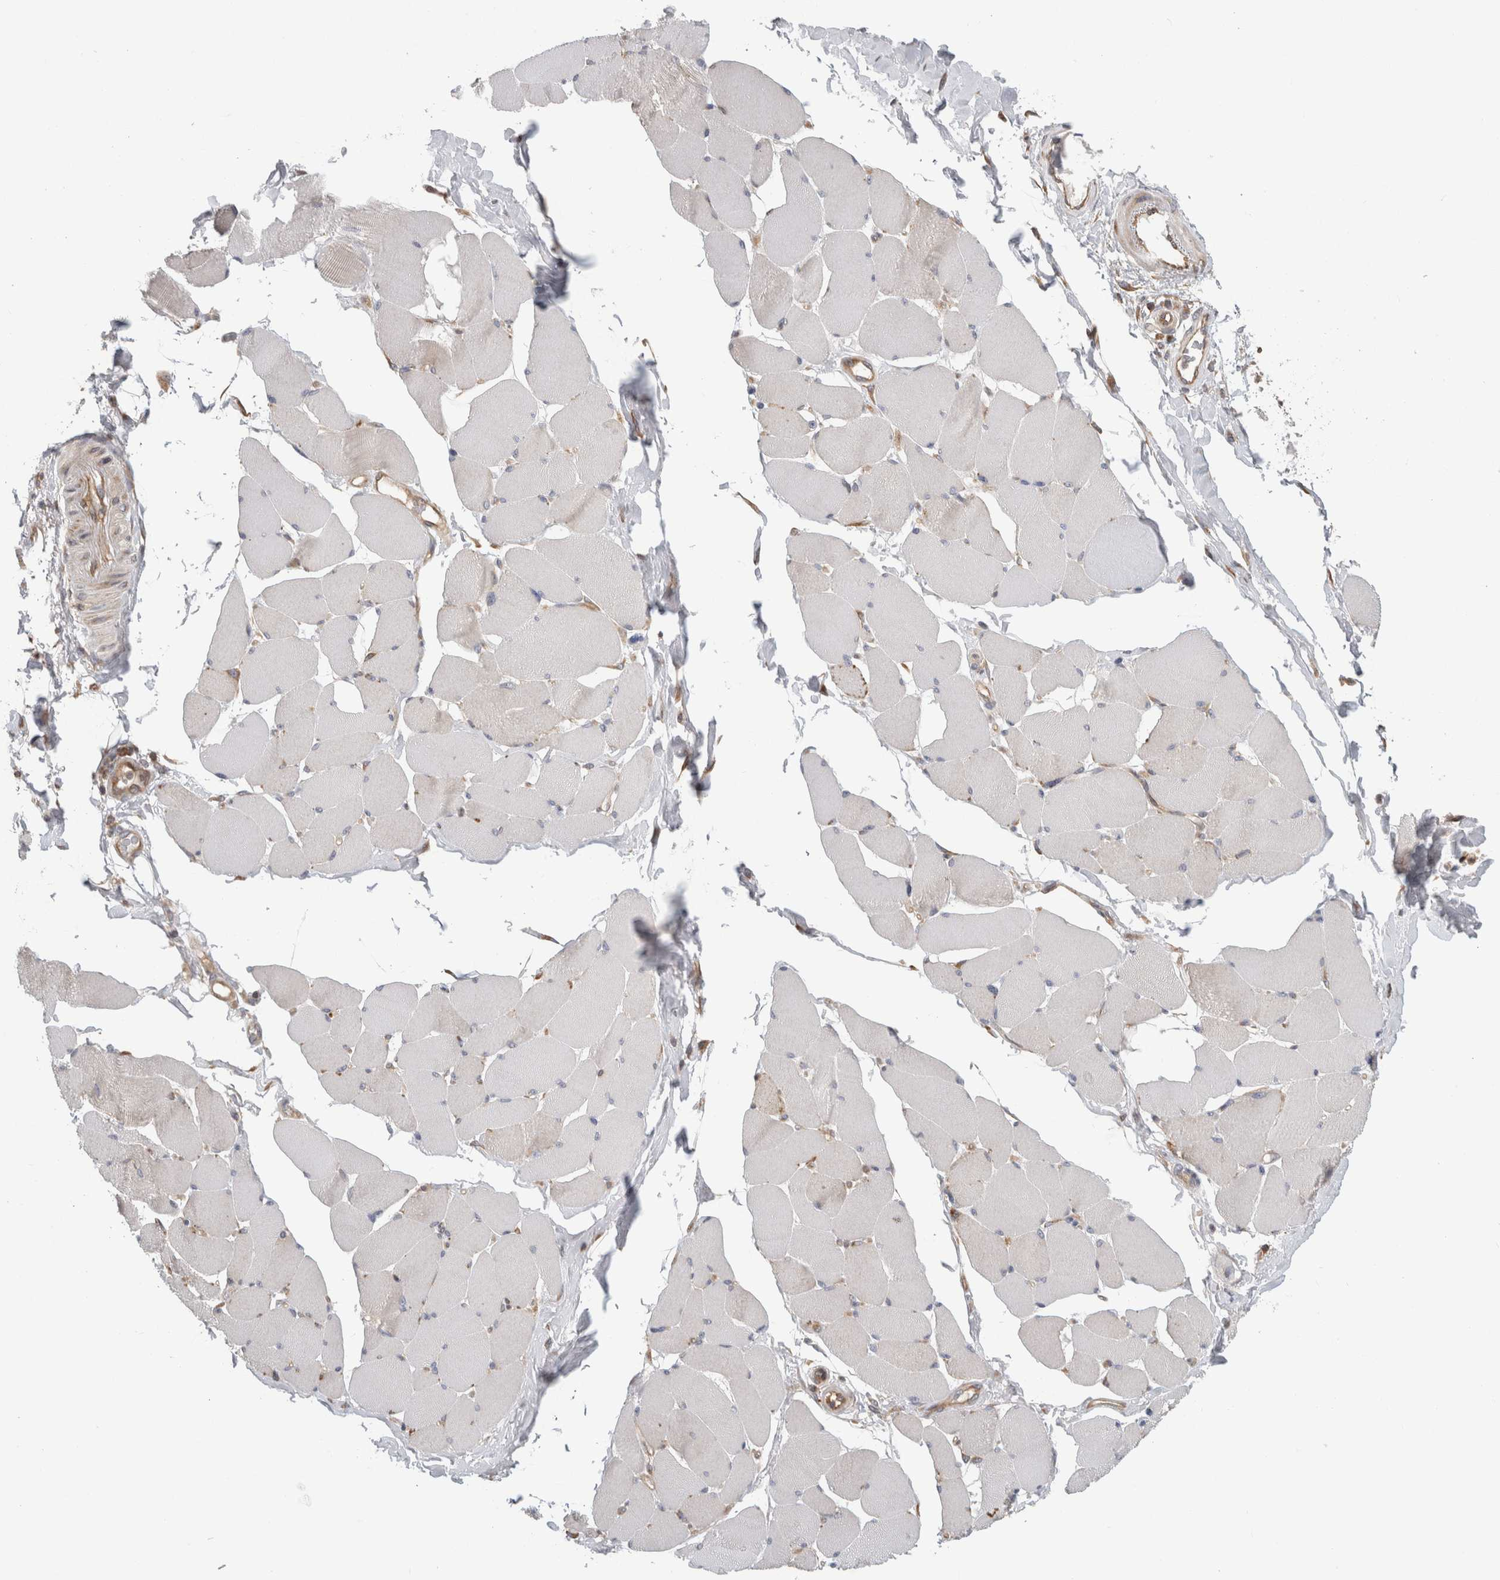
{"staining": {"intensity": "negative", "quantity": "none", "location": "none"}, "tissue": "skeletal muscle", "cell_type": "Myocytes", "image_type": "normal", "snomed": [{"axis": "morphology", "description": "Normal tissue, NOS"}, {"axis": "topography", "description": "Skin"}, {"axis": "topography", "description": "Skeletal muscle"}], "caption": "Immunohistochemical staining of benign human skeletal muscle exhibits no significant positivity in myocytes. (Brightfield microscopy of DAB (3,3'-diaminobenzidine) immunohistochemistry at high magnification).", "gene": "PARP6", "patient": {"sex": "male", "age": 83}}